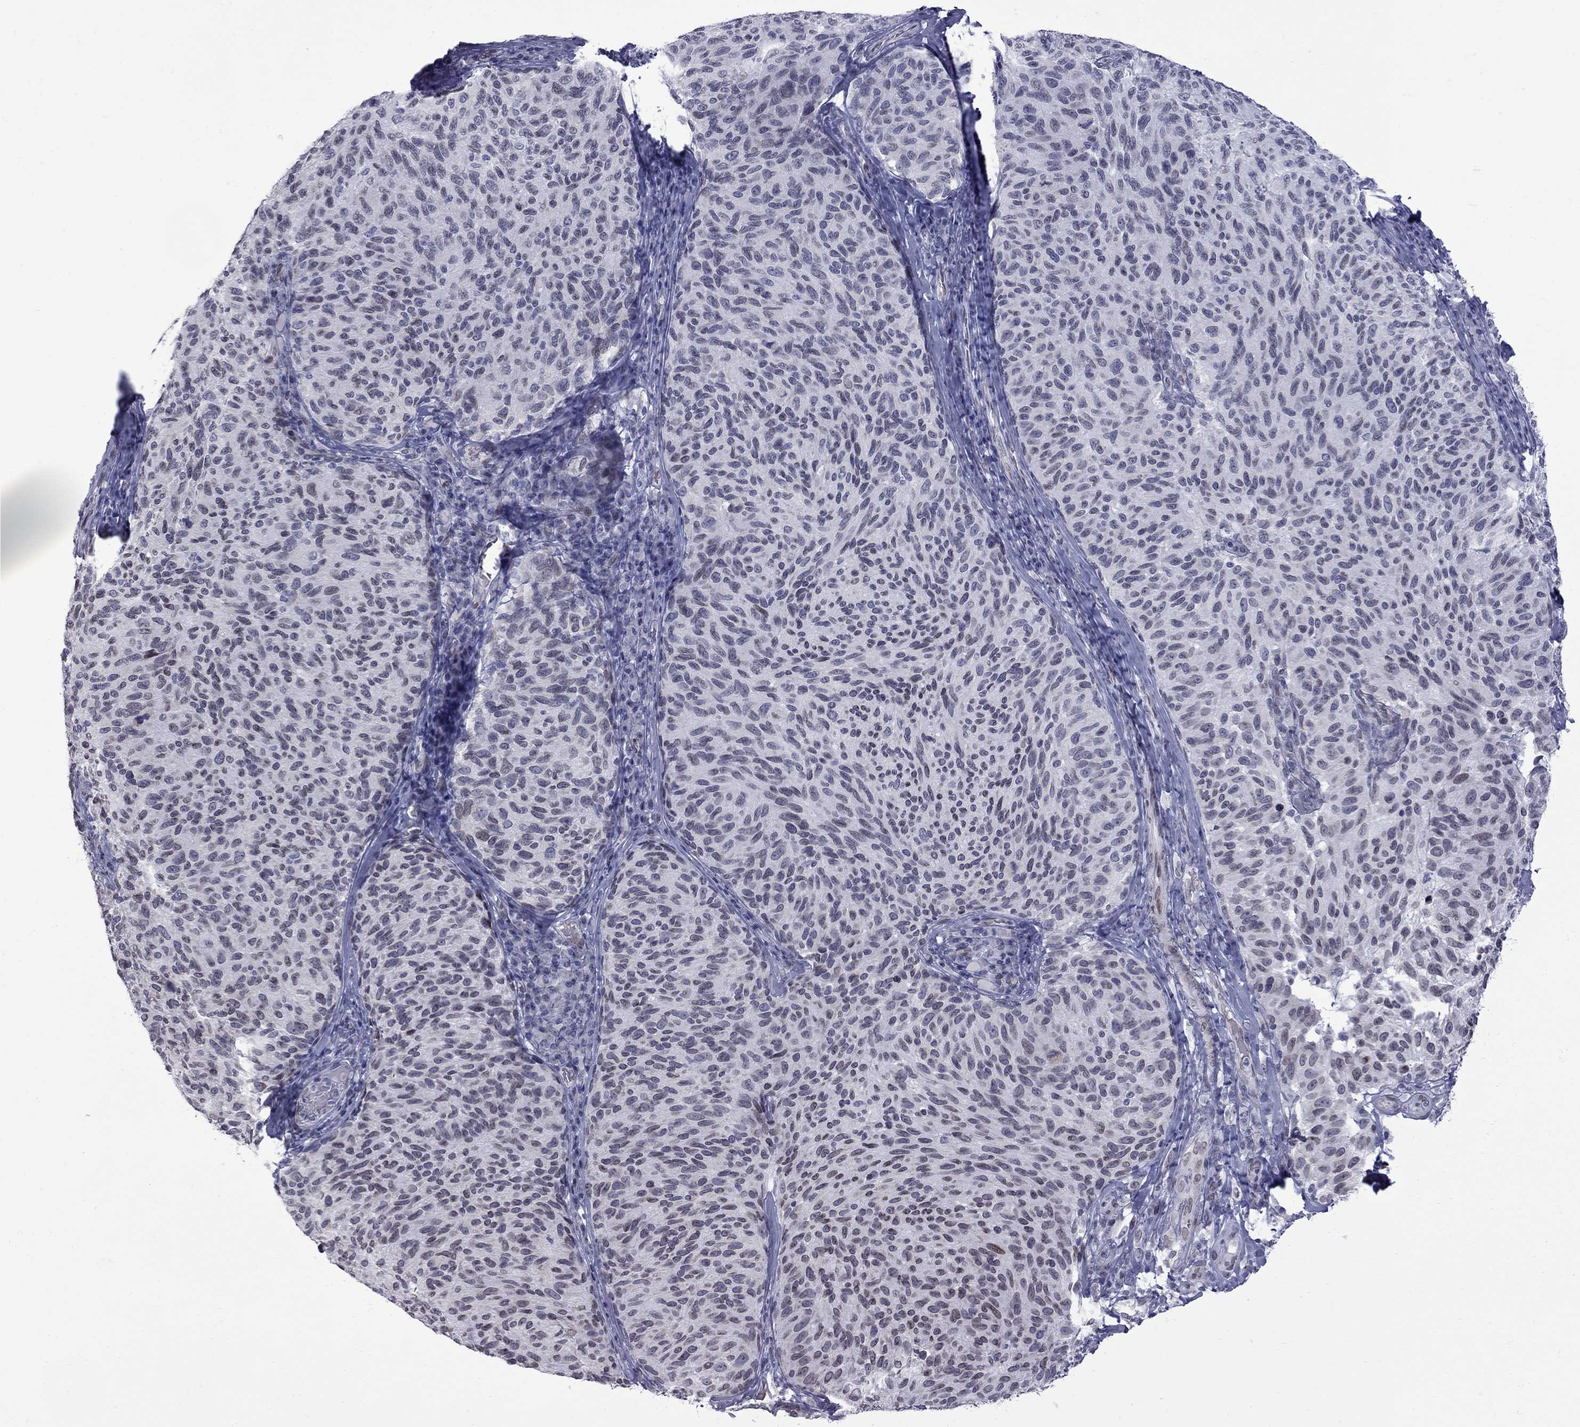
{"staining": {"intensity": "negative", "quantity": "none", "location": "none"}, "tissue": "melanoma", "cell_type": "Tumor cells", "image_type": "cancer", "snomed": [{"axis": "morphology", "description": "Malignant melanoma, NOS"}, {"axis": "topography", "description": "Skin"}], "caption": "High magnification brightfield microscopy of melanoma stained with DAB (brown) and counterstained with hematoxylin (blue): tumor cells show no significant staining.", "gene": "CLTCL1", "patient": {"sex": "female", "age": 73}}